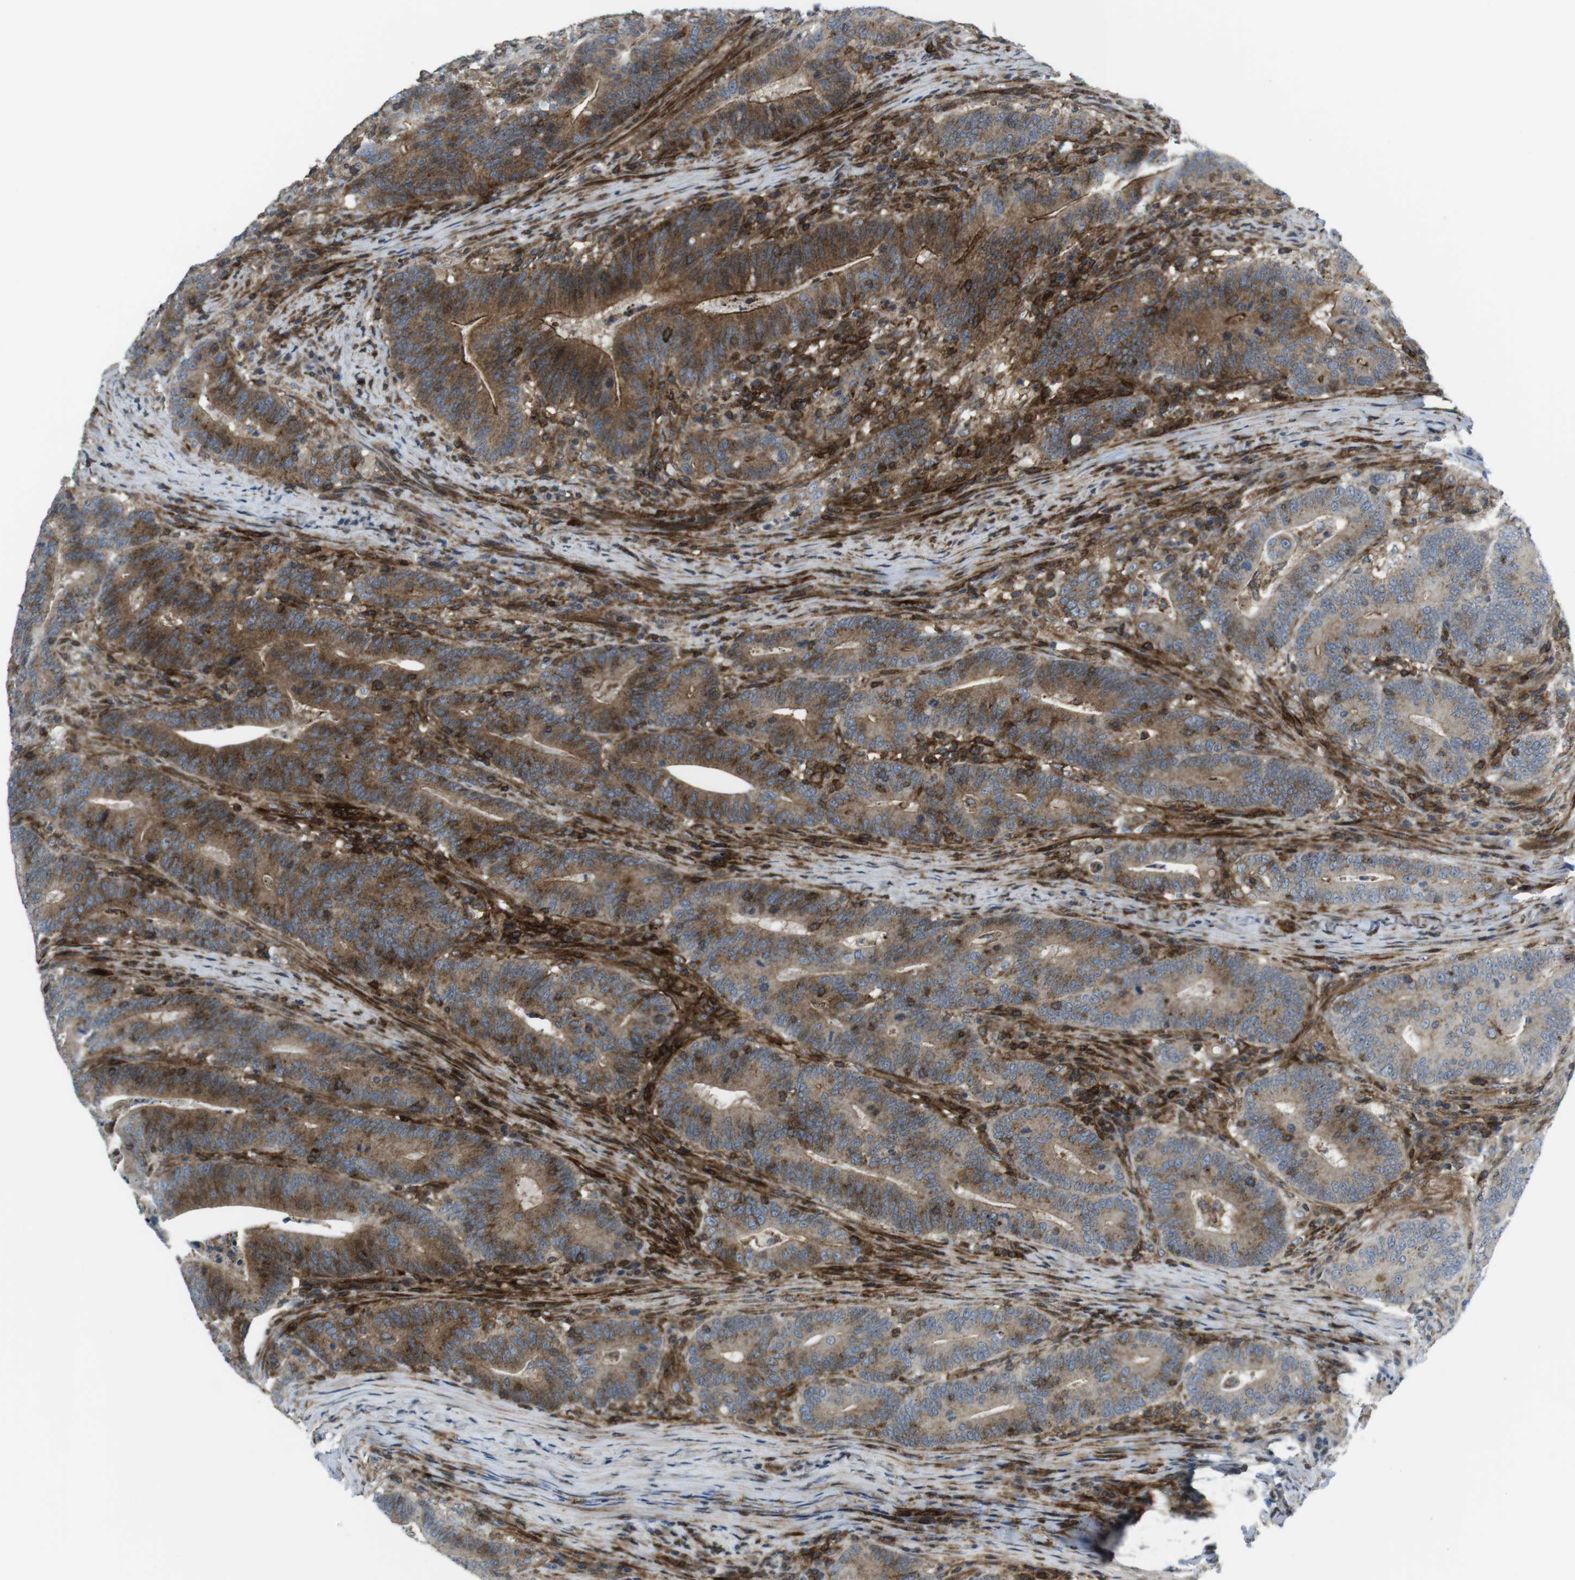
{"staining": {"intensity": "moderate", "quantity": ">75%", "location": "cytoplasmic/membranous"}, "tissue": "colorectal cancer", "cell_type": "Tumor cells", "image_type": "cancer", "snomed": [{"axis": "morphology", "description": "Normal tissue, NOS"}, {"axis": "morphology", "description": "Adenocarcinoma, NOS"}, {"axis": "topography", "description": "Colon"}], "caption": "Protein staining reveals moderate cytoplasmic/membranous expression in about >75% of tumor cells in colorectal cancer (adenocarcinoma).", "gene": "CUL7", "patient": {"sex": "female", "age": 66}}